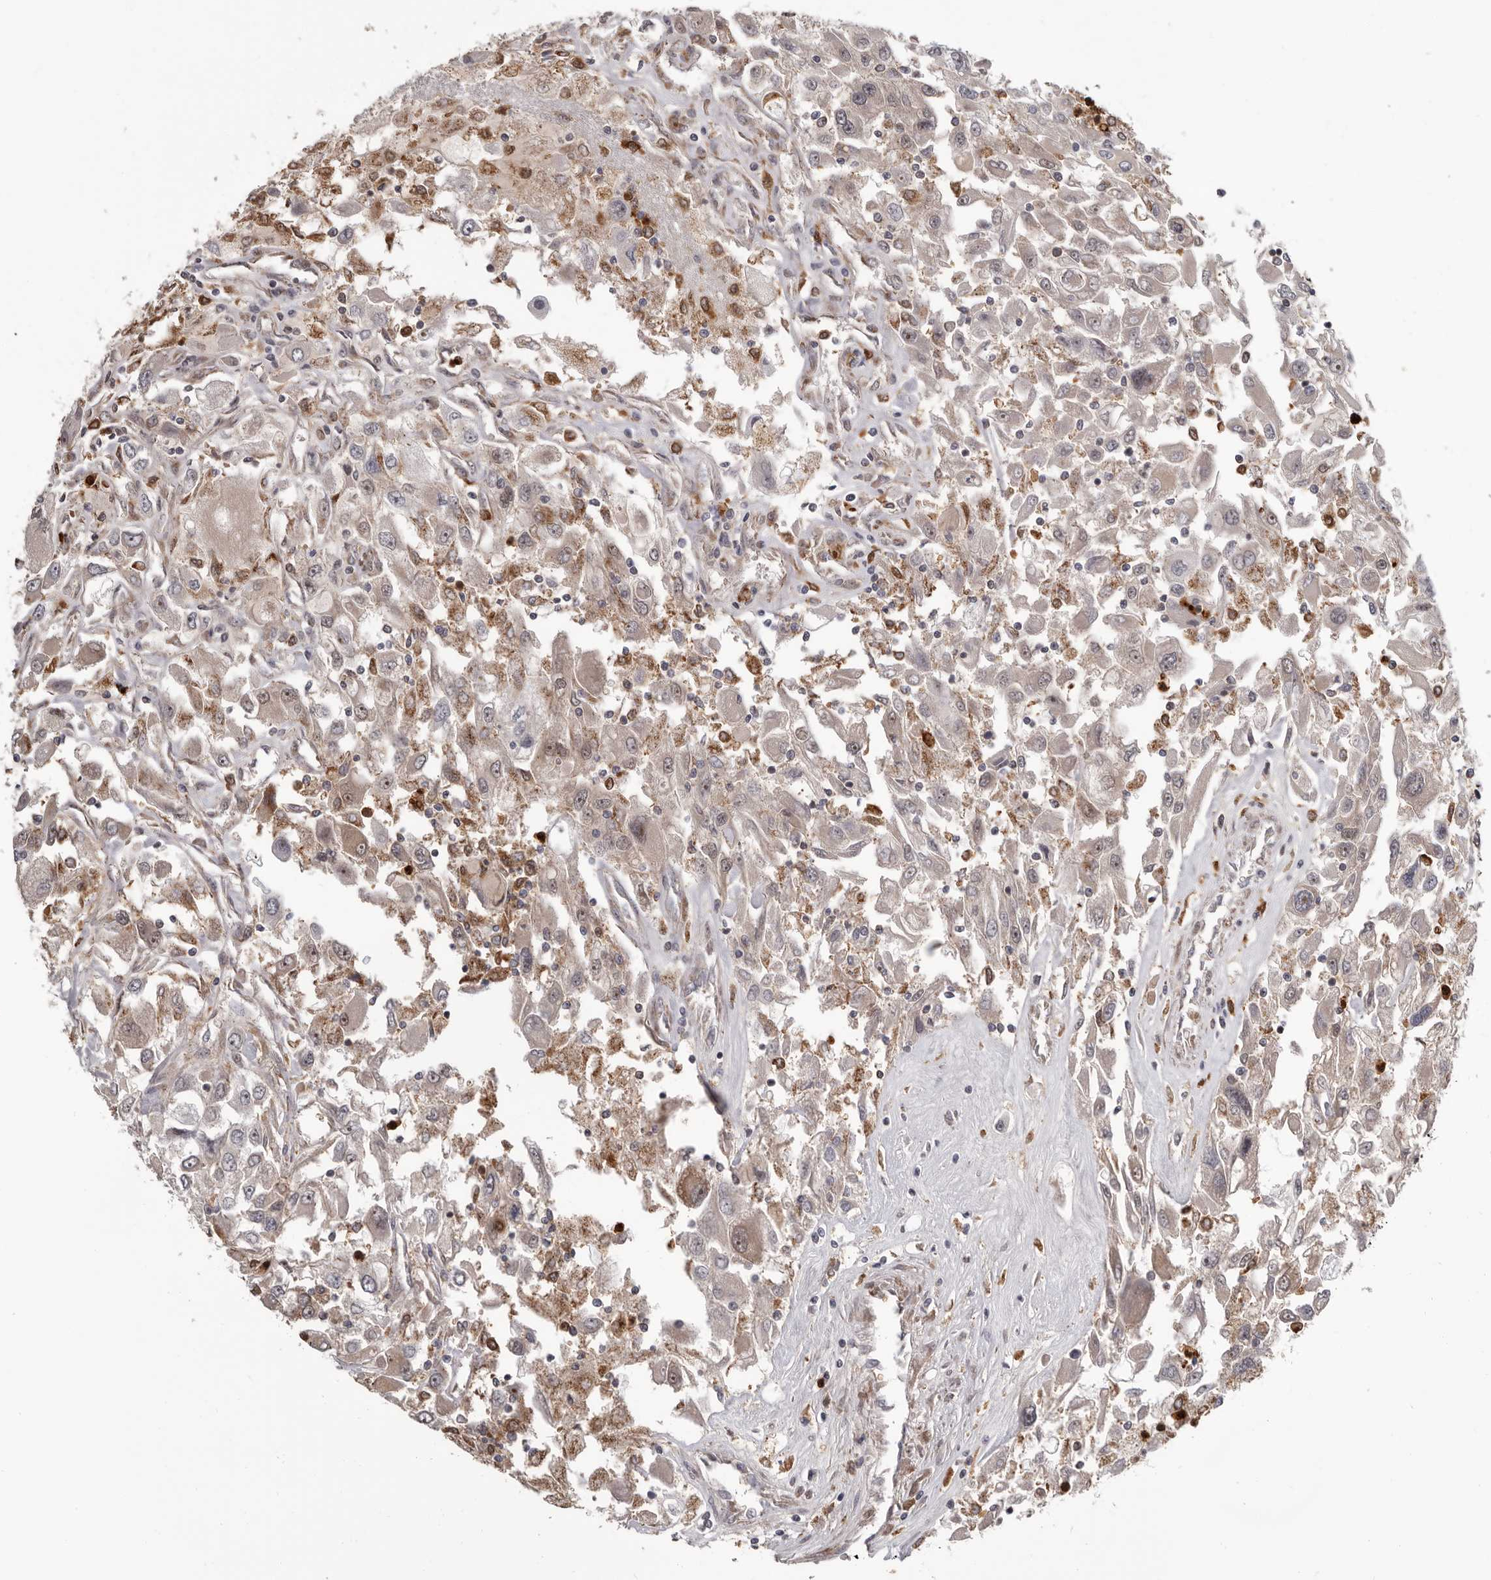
{"staining": {"intensity": "weak", "quantity": "25%-75%", "location": "cytoplasmic/membranous"}, "tissue": "renal cancer", "cell_type": "Tumor cells", "image_type": "cancer", "snomed": [{"axis": "morphology", "description": "Adenocarcinoma, NOS"}, {"axis": "topography", "description": "Kidney"}], "caption": "About 25%-75% of tumor cells in renal cancer demonstrate weak cytoplasmic/membranous protein positivity as visualized by brown immunohistochemical staining.", "gene": "FGFR4", "patient": {"sex": "female", "age": 52}}